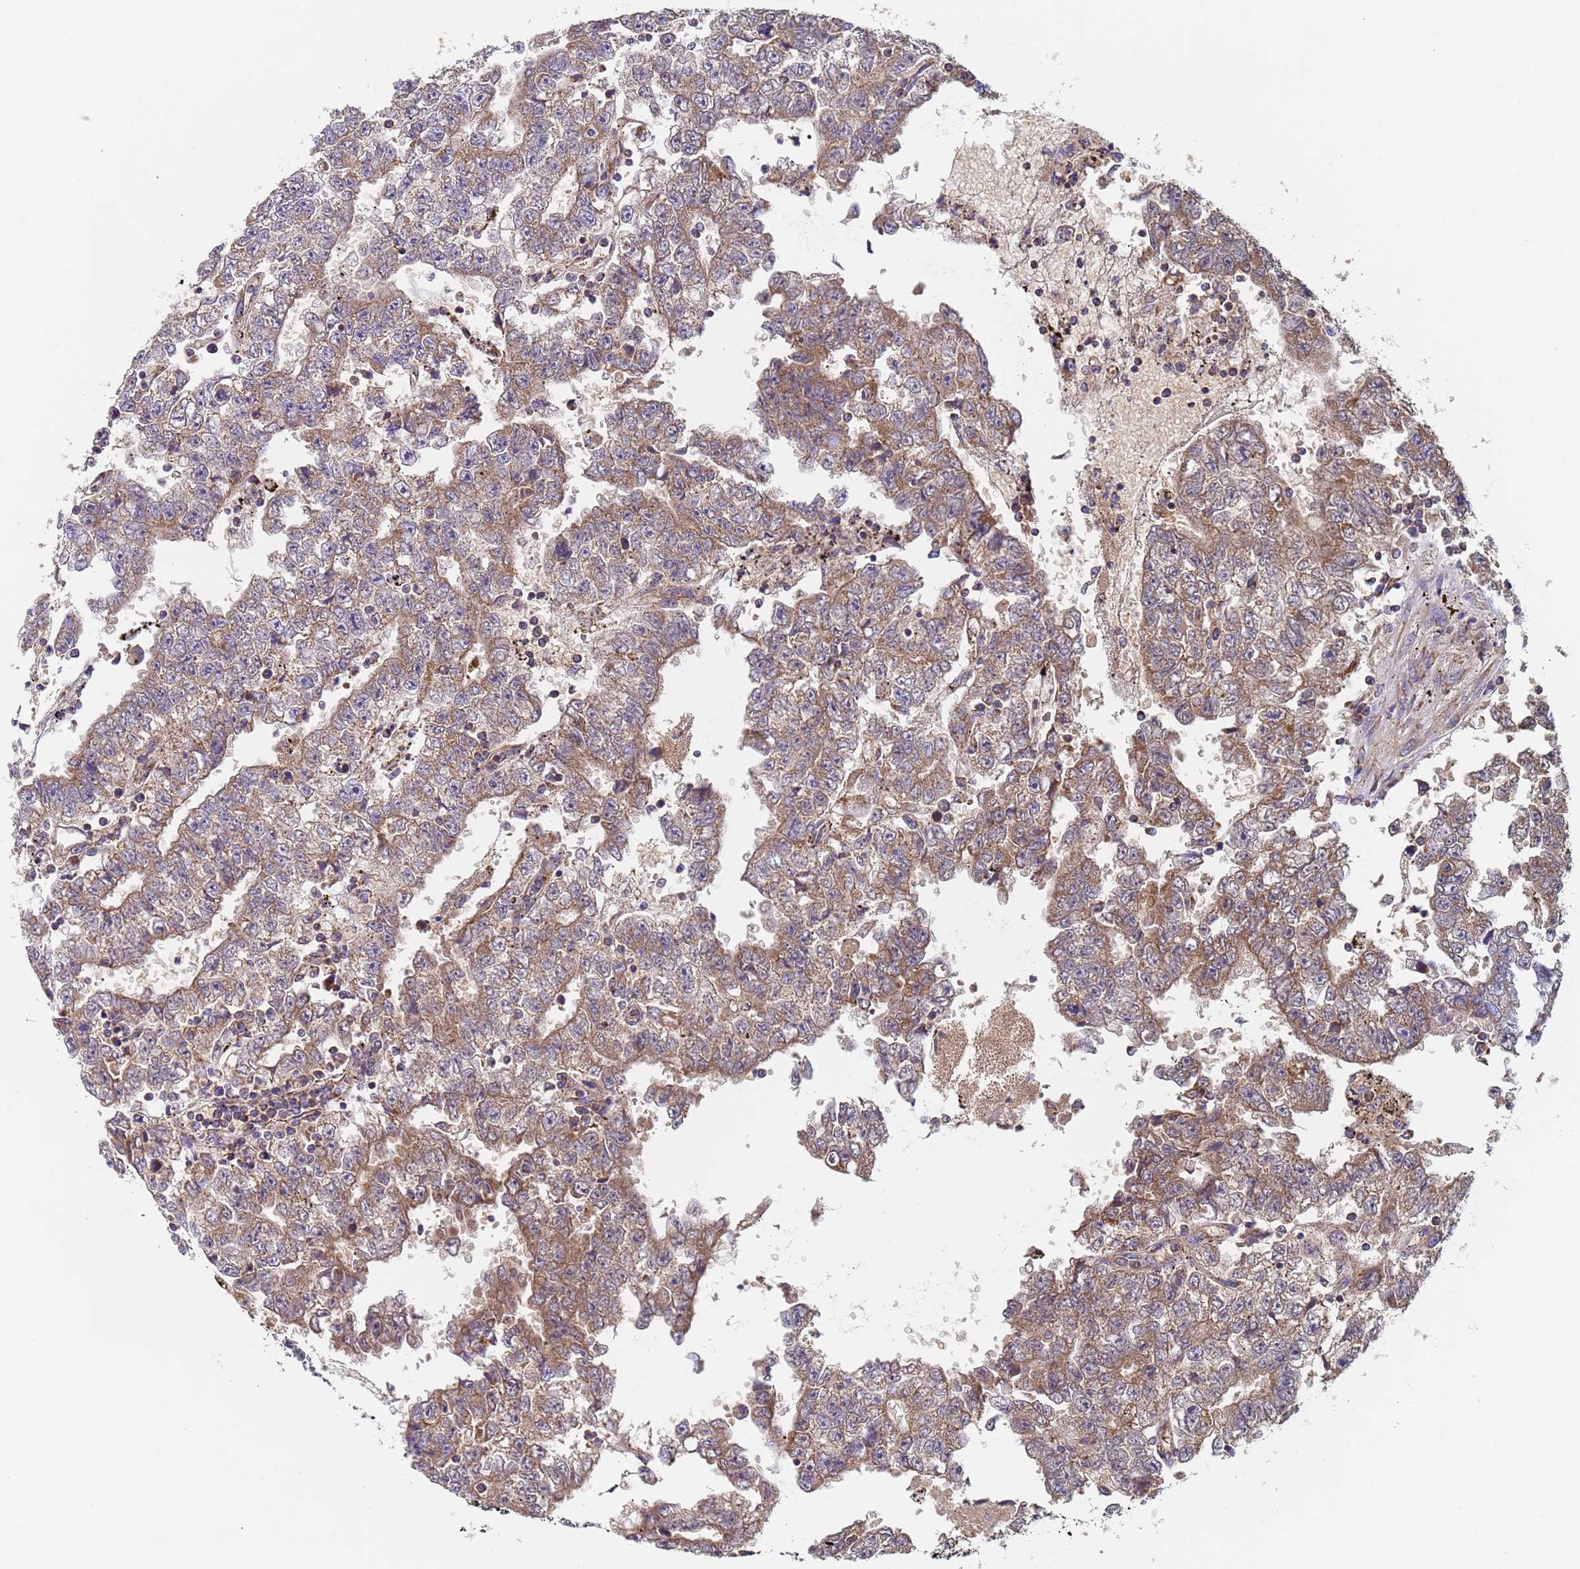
{"staining": {"intensity": "moderate", "quantity": ">75%", "location": "cytoplasmic/membranous"}, "tissue": "testis cancer", "cell_type": "Tumor cells", "image_type": "cancer", "snomed": [{"axis": "morphology", "description": "Carcinoma, Embryonal, NOS"}, {"axis": "topography", "description": "Testis"}], "caption": "Moderate cytoplasmic/membranous positivity is appreciated in approximately >75% of tumor cells in testis embryonal carcinoma.", "gene": "TMEM126A", "patient": {"sex": "male", "age": 25}}